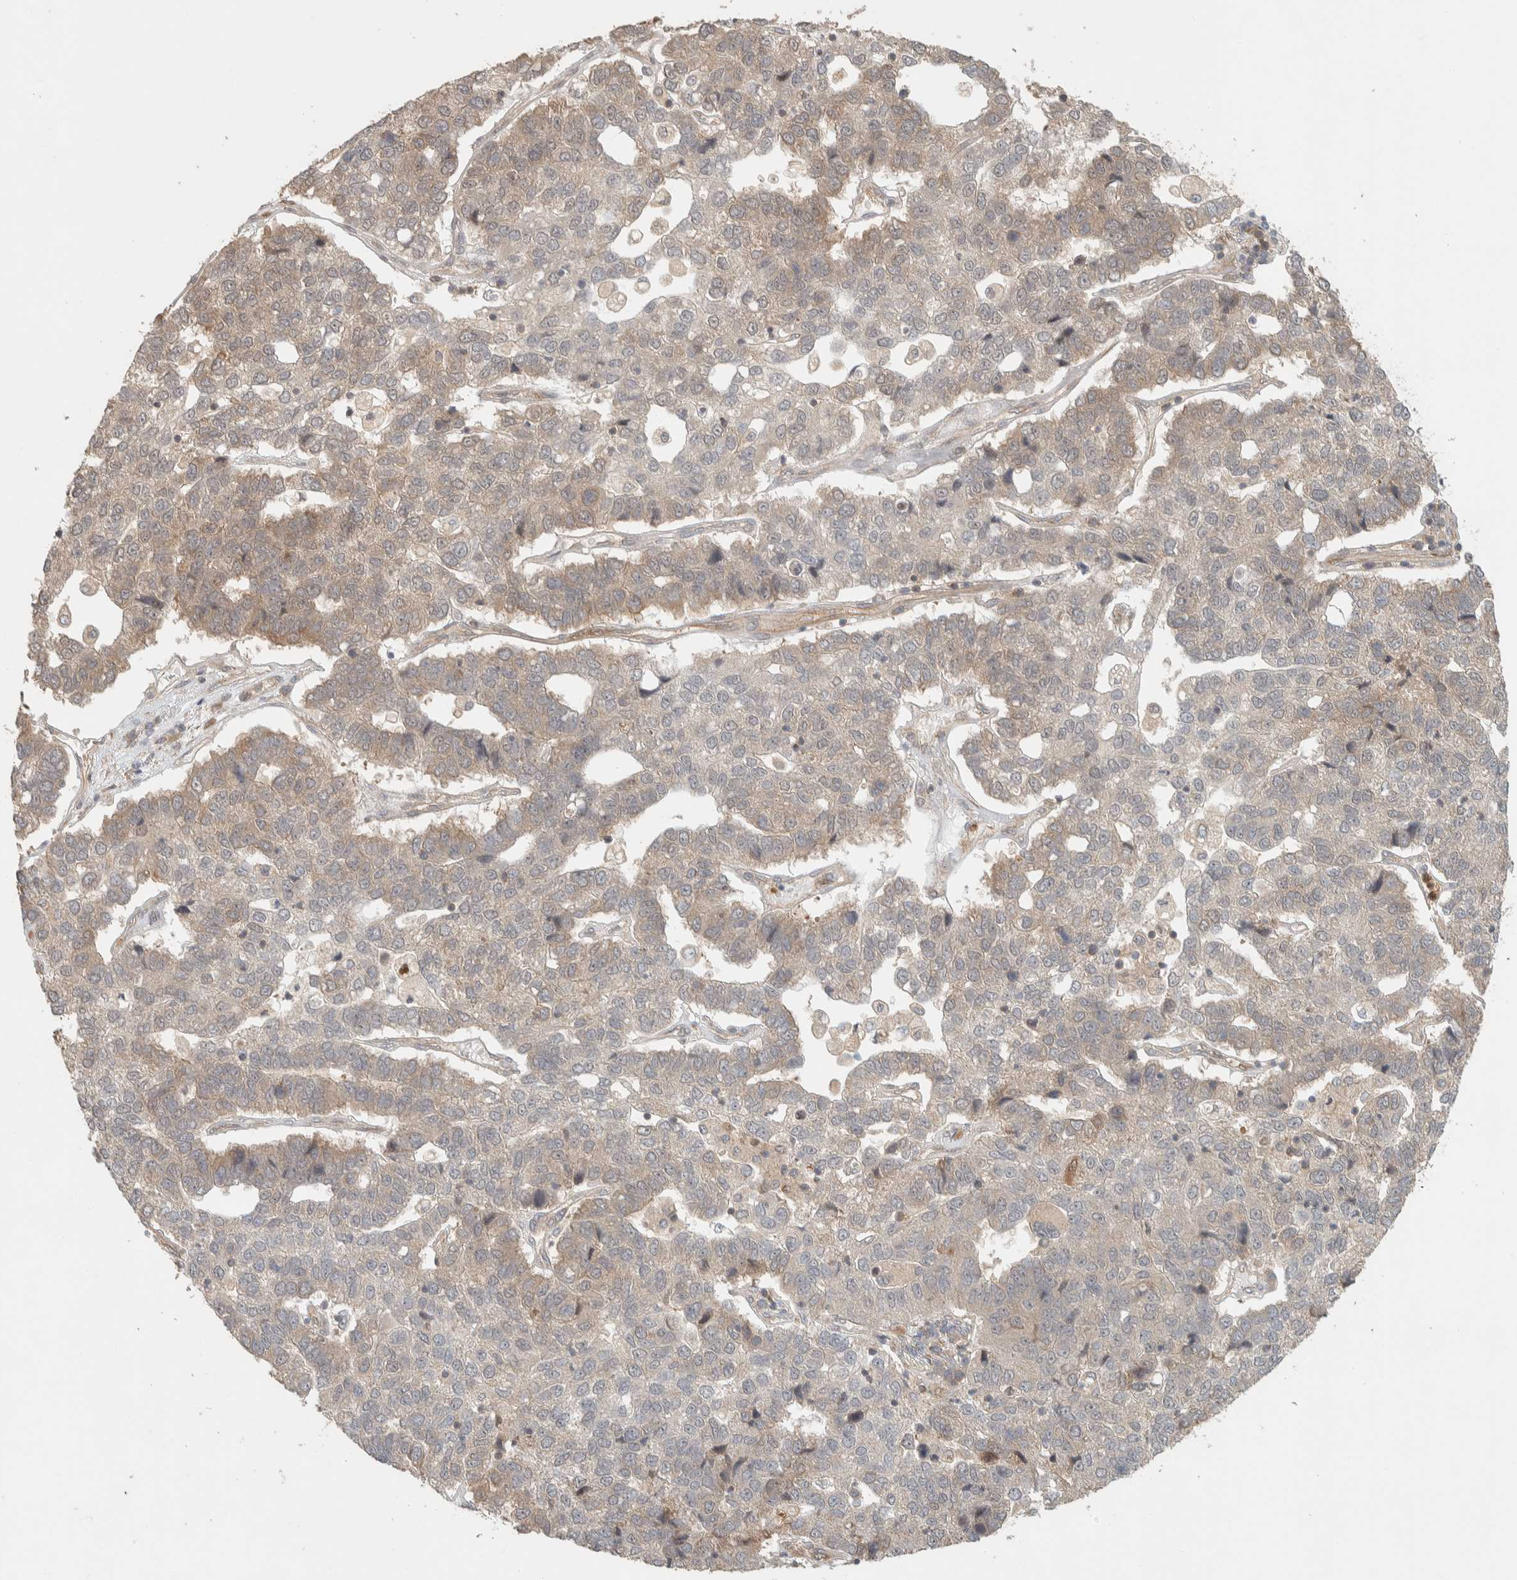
{"staining": {"intensity": "weak", "quantity": "<25%", "location": "cytoplasmic/membranous"}, "tissue": "pancreatic cancer", "cell_type": "Tumor cells", "image_type": "cancer", "snomed": [{"axis": "morphology", "description": "Adenocarcinoma, NOS"}, {"axis": "topography", "description": "Pancreas"}], "caption": "Immunohistochemistry (IHC) photomicrograph of neoplastic tissue: adenocarcinoma (pancreatic) stained with DAB demonstrates no significant protein expression in tumor cells. (Brightfield microscopy of DAB (3,3'-diaminobenzidine) IHC at high magnification).", "gene": "ADSS2", "patient": {"sex": "female", "age": 61}}